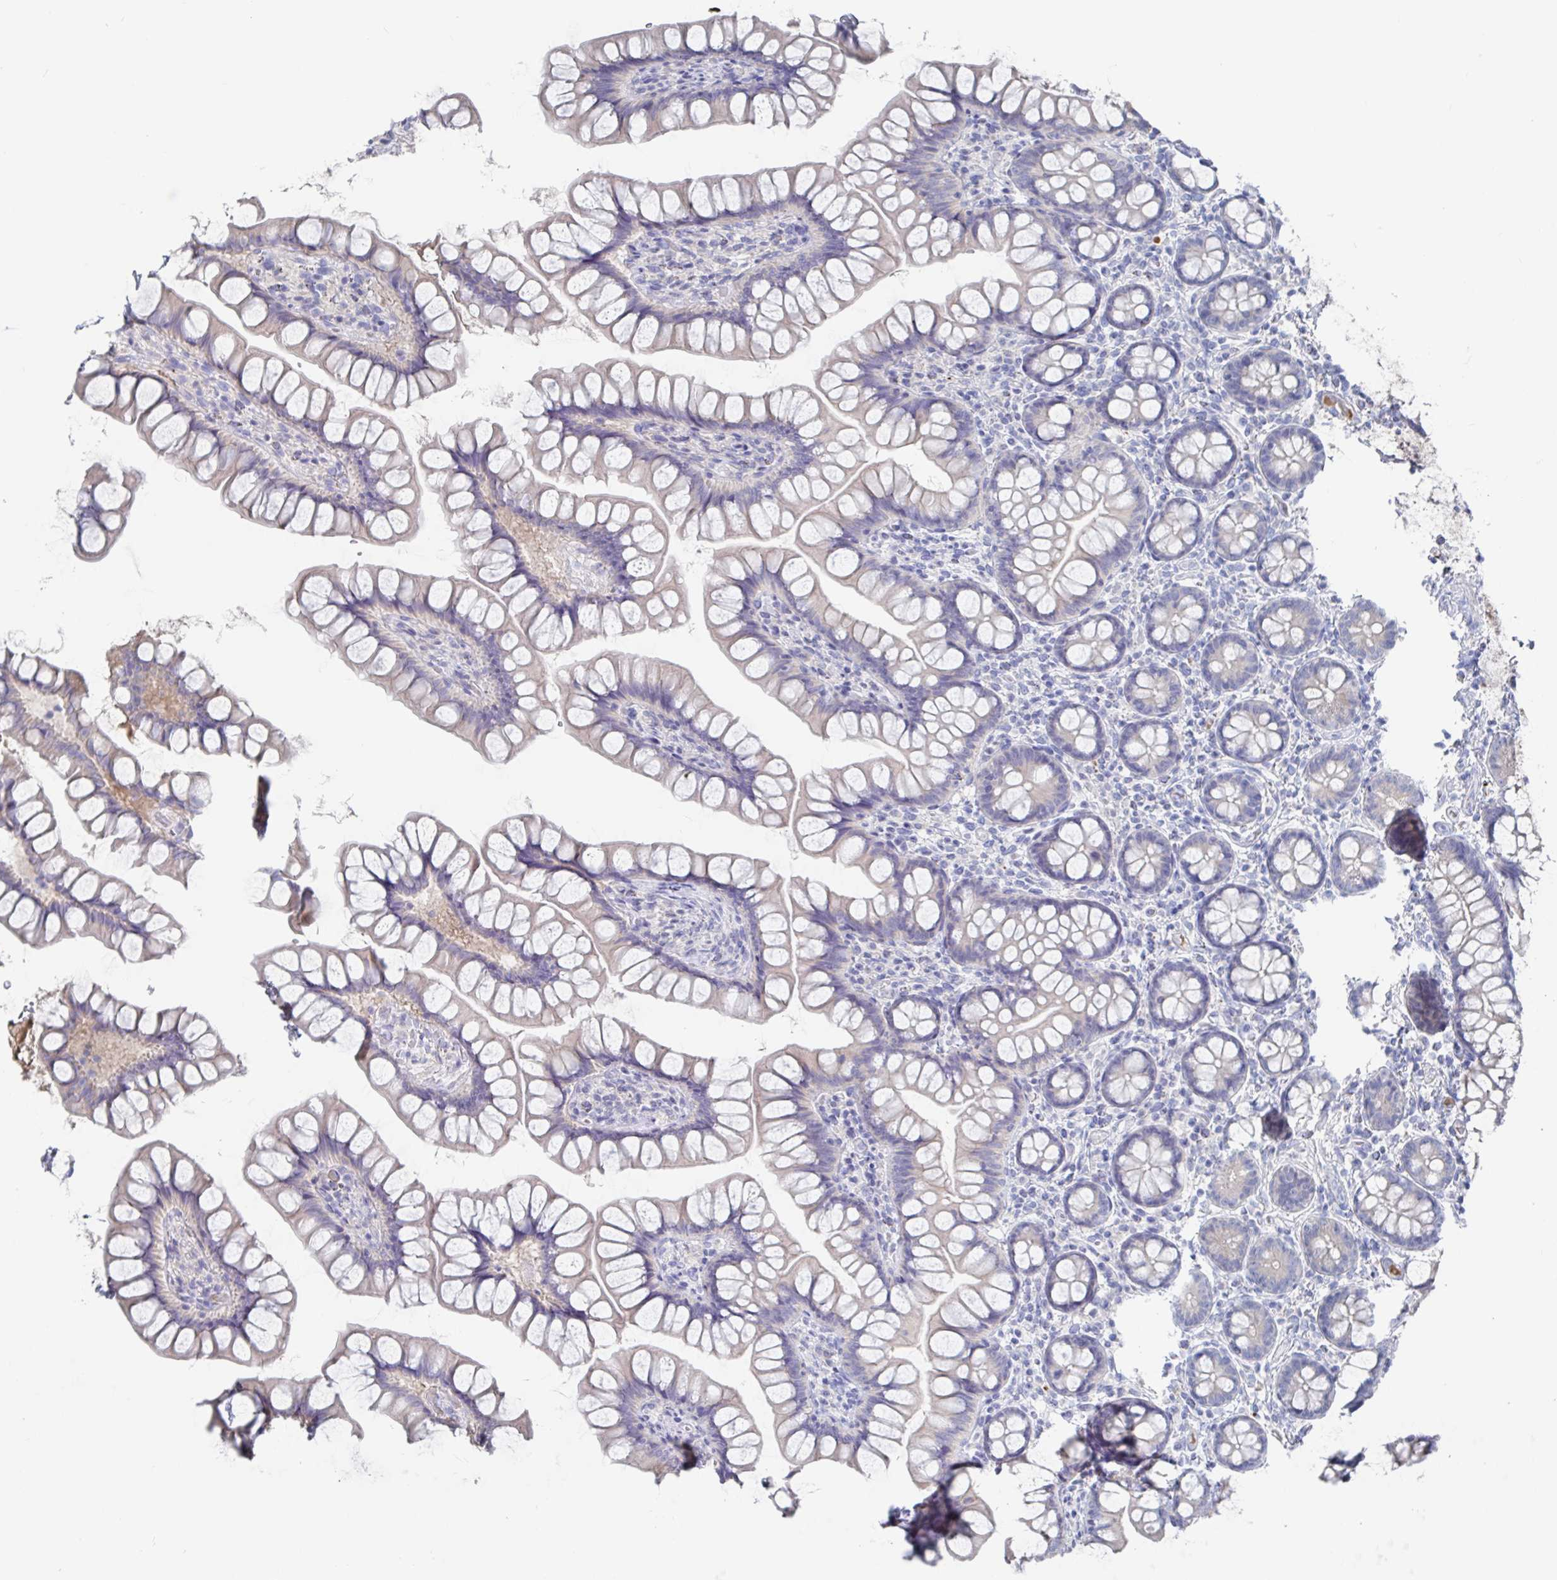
{"staining": {"intensity": "negative", "quantity": "none", "location": "none"}, "tissue": "small intestine", "cell_type": "Glandular cells", "image_type": "normal", "snomed": [{"axis": "morphology", "description": "Normal tissue, NOS"}, {"axis": "topography", "description": "Small intestine"}], "caption": "This is an immunohistochemistry photomicrograph of unremarkable human small intestine. There is no staining in glandular cells.", "gene": "GPR148", "patient": {"sex": "male", "age": 70}}